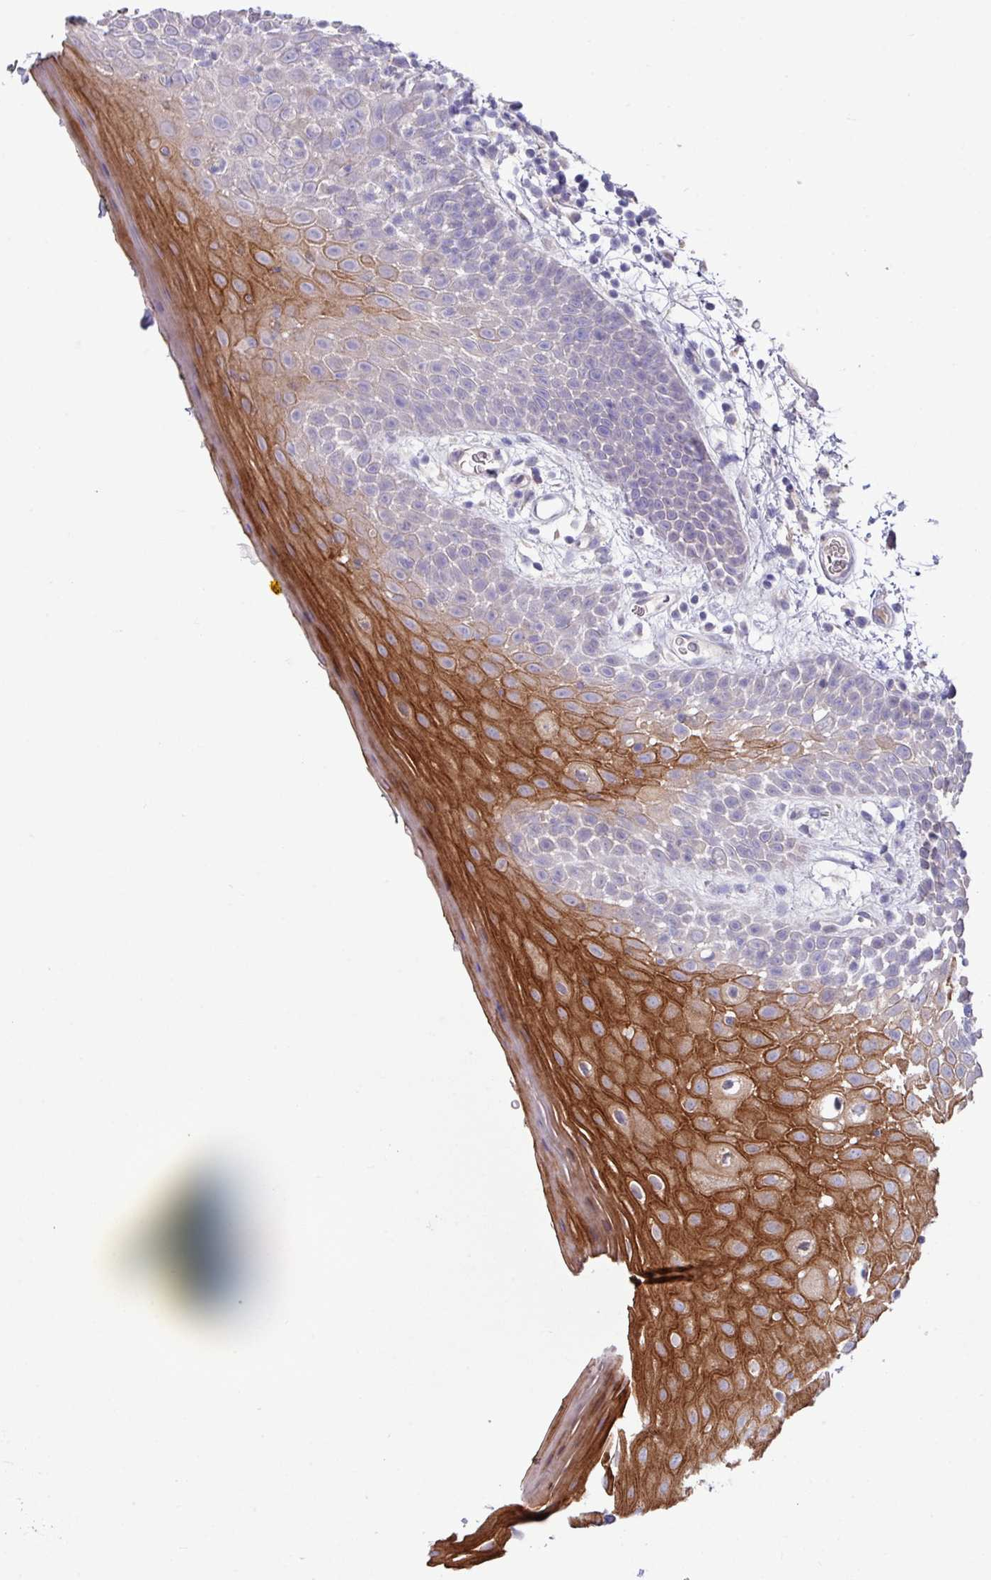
{"staining": {"intensity": "strong", "quantity": "25%-75%", "location": "cytoplasmic/membranous"}, "tissue": "oral mucosa", "cell_type": "Squamous epithelial cells", "image_type": "normal", "snomed": [{"axis": "morphology", "description": "Normal tissue, NOS"}, {"axis": "morphology", "description": "Squamous cell carcinoma, NOS"}, {"axis": "topography", "description": "Oral tissue"}, {"axis": "topography", "description": "Tounge, NOS"}, {"axis": "topography", "description": "Head-Neck"}], "caption": "Approximately 25%-75% of squamous epithelial cells in normal oral mucosa demonstrate strong cytoplasmic/membranous protein expression as visualized by brown immunohistochemical staining.", "gene": "IQCJ", "patient": {"sex": "male", "age": 76}}